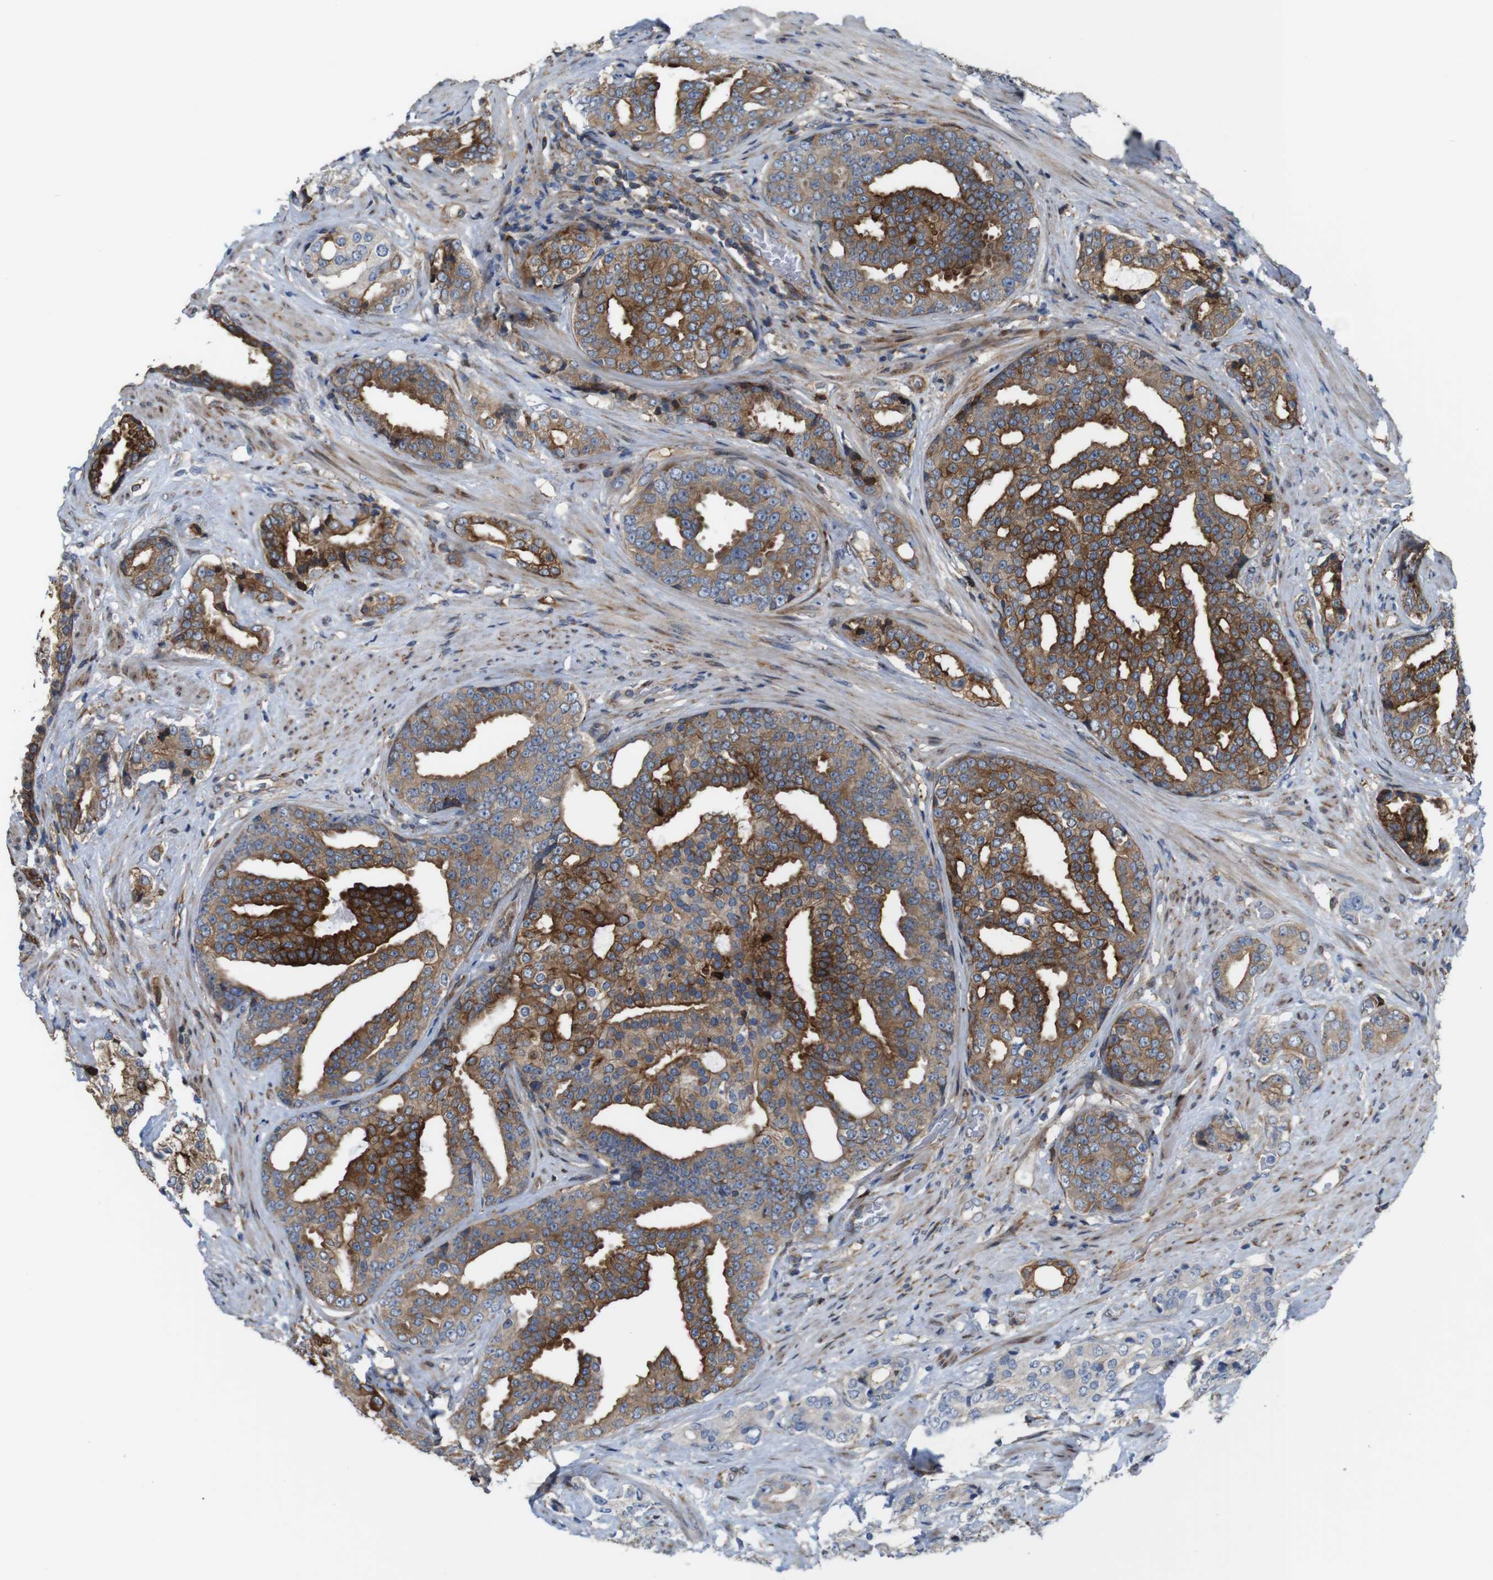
{"staining": {"intensity": "moderate", "quantity": ">75%", "location": "cytoplasmic/membranous"}, "tissue": "prostate cancer", "cell_type": "Tumor cells", "image_type": "cancer", "snomed": [{"axis": "morphology", "description": "Adenocarcinoma, High grade"}, {"axis": "topography", "description": "Prostate"}], "caption": "DAB (3,3'-diaminobenzidine) immunohistochemical staining of human prostate cancer (adenocarcinoma (high-grade)) exhibits moderate cytoplasmic/membranous protein expression in approximately >75% of tumor cells. (DAB (3,3'-diaminobenzidine) IHC with brightfield microscopy, high magnification).", "gene": "PCOLCE2", "patient": {"sex": "male", "age": 71}}